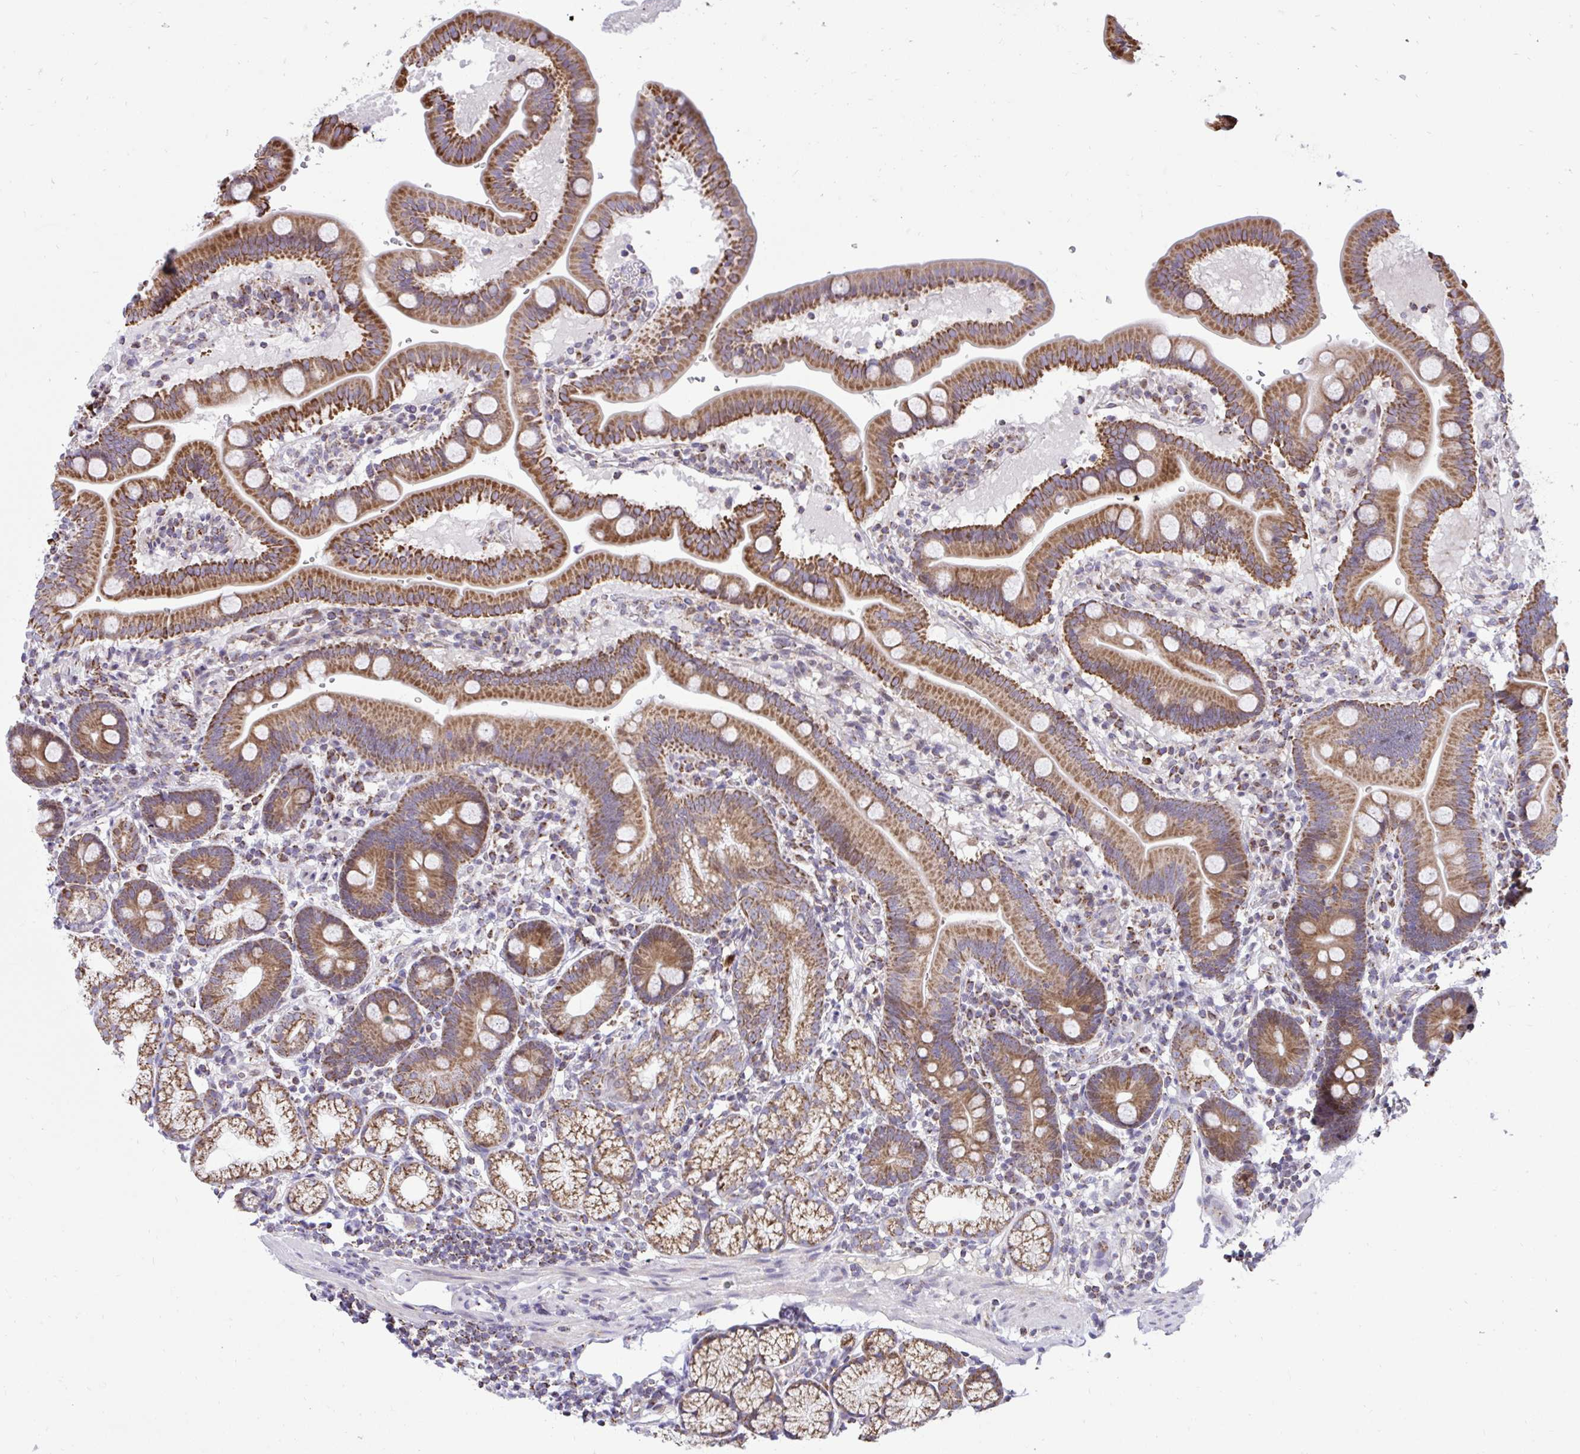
{"staining": {"intensity": "strong", "quantity": ">75%", "location": "cytoplasmic/membranous"}, "tissue": "duodenum", "cell_type": "Glandular cells", "image_type": "normal", "snomed": [{"axis": "morphology", "description": "Normal tissue, NOS"}, {"axis": "topography", "description": "Duodenum"}], "caption": "IHC of benign human duodenum displays high levels of strong cytoplasmic/membranous staining in about >75% of glandular cells. (IHC, brightfield microscopy, high magnification).", "gene": "ZNF362", "patient": {"sex": "male", "age": 59}}